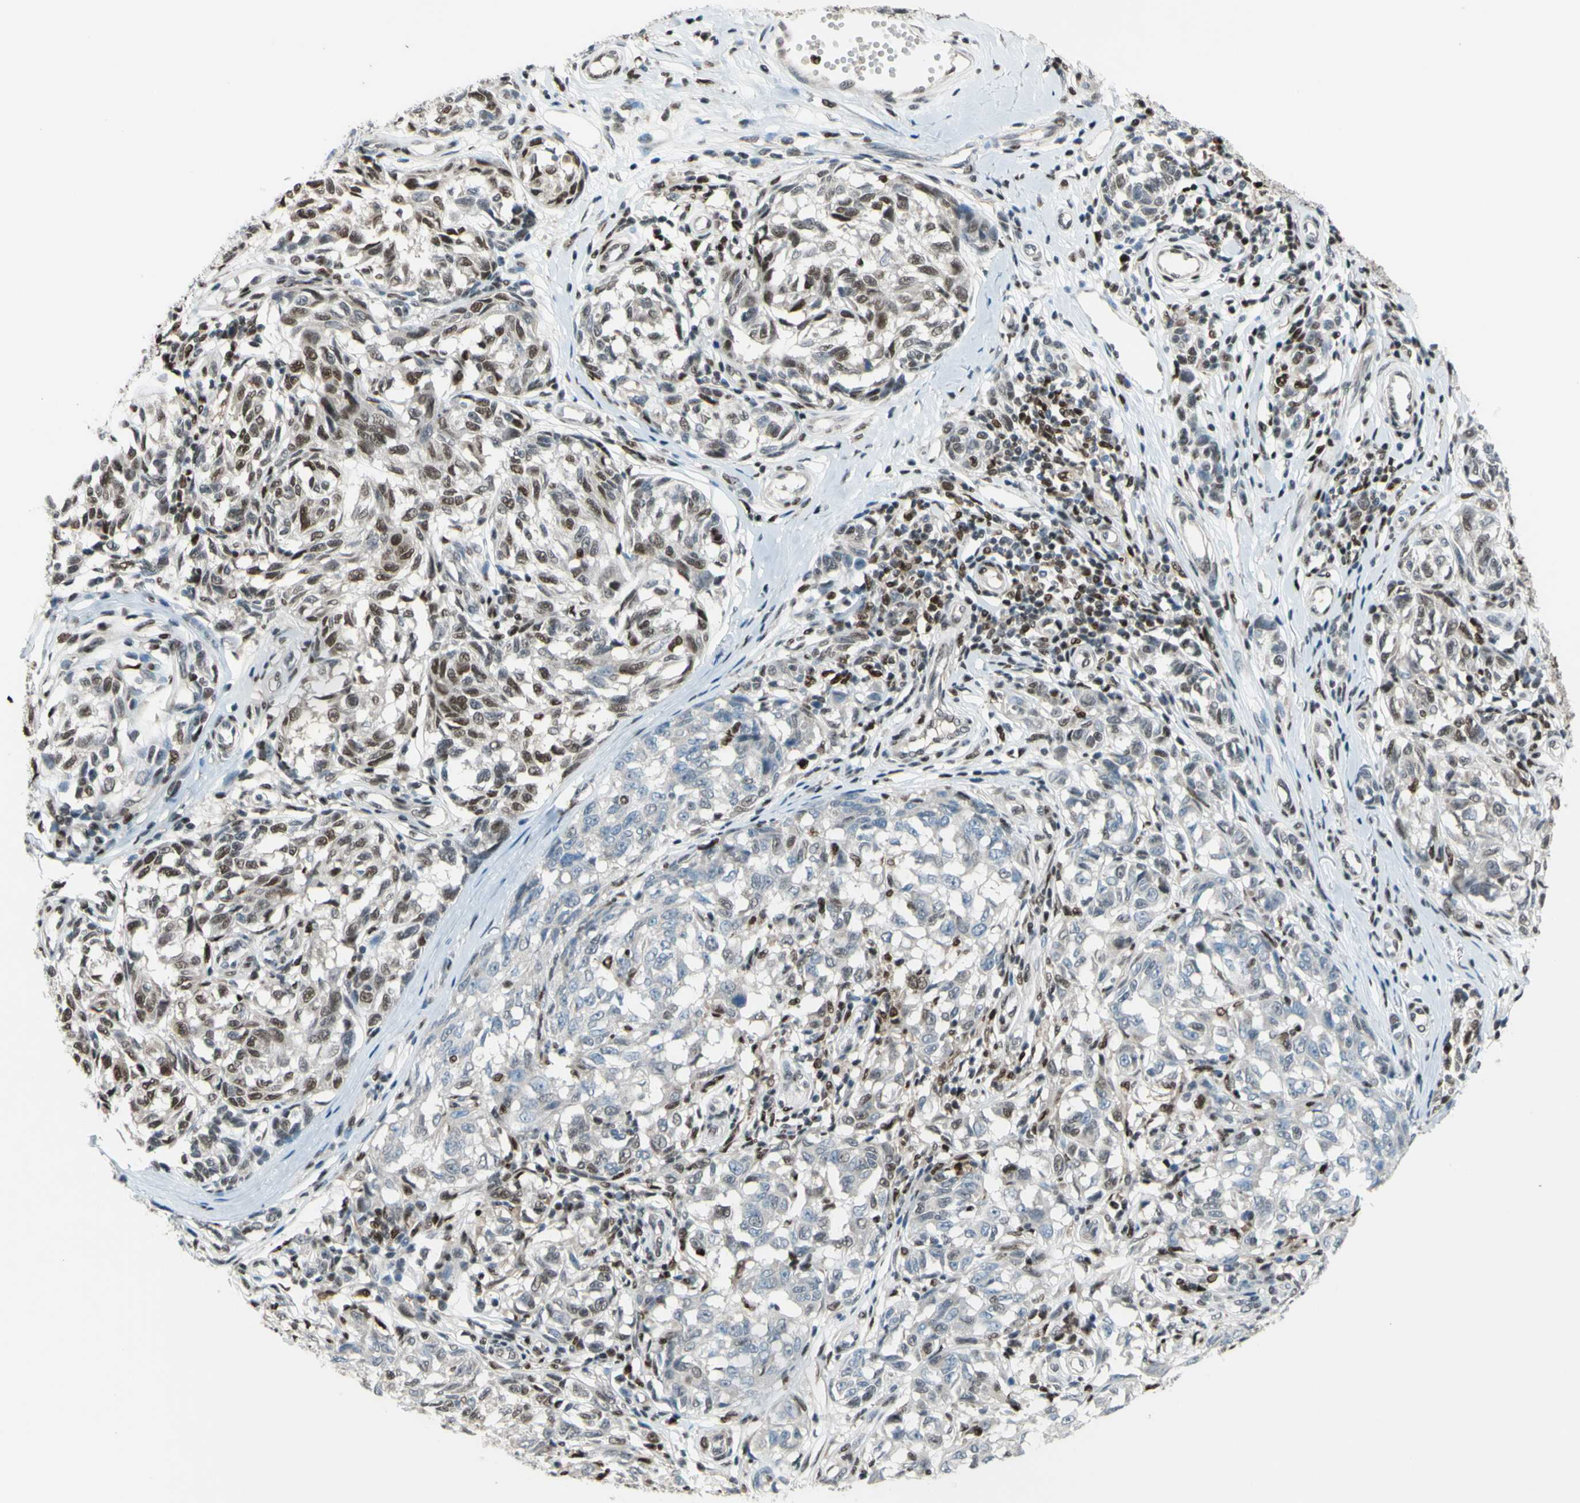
{"staining": {"intensity": "moderate", "quantity": "25%-75%", "location": "cytoplasmic/membranous"}, "tissue": "melanoma", "cell_type": "Tumor cells", "image_type": "cancer", "snomed": [{"axis": "morphology", "description": "Malignant melanoma, NOS"}, {"axis": "topography", "description": "Skin"}], "caption": "Tumor cells show medium levels of moderate cytoplasmic/membranous staining in approximately 25%-75% of cells in malignant melanoma. The staining was performed using DAB (3,3'-diaminobenzidine), with brown indicating positive protein expression. Nuclei are stained blue with hematoxylin.", "gene": "FKBP5", "patient": {"sex": "female", "age": 64}}